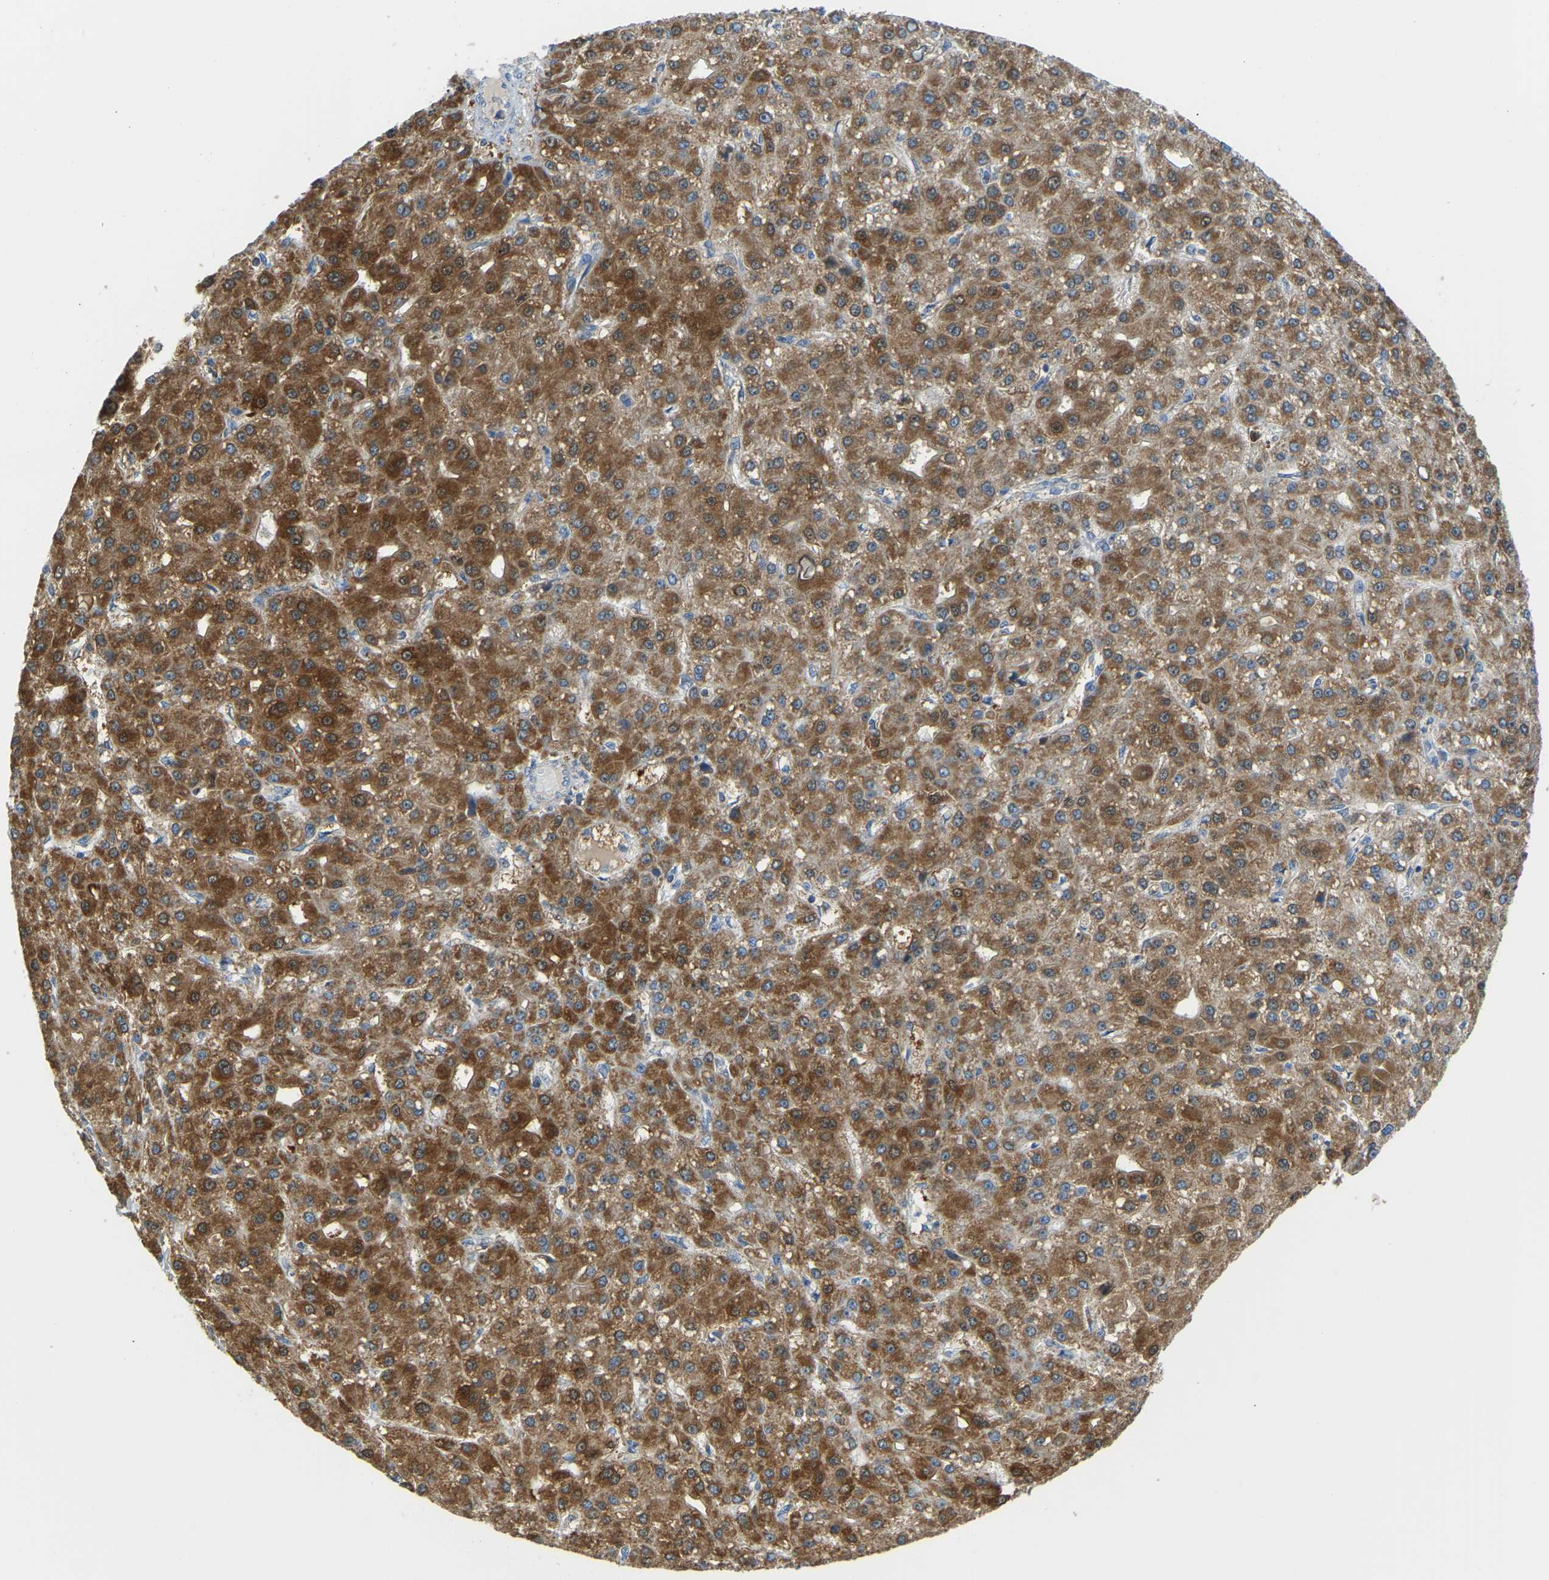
{"staining": {"intensity": "strong", "quantity": ">75%", "location": "cytoplasmic/membranous"}, "tissue": "liver cancer", "cell_type": "Tumor cells", "image_type": "cancer", "snomed": [{"axis": "morphology", "description": "Carcinoma, Hepatocellular, NOS"}, {"axis": "topography", "description": "Liver"}], "caption": "A micrograph of human liver cancer (hepatocellular carcinoma) stained for a protein exhibits strong cytoplasmic/membranous brown staining in tumor cells.", "gene": "GDA", "patient": {"sex": "male", "age": 67}}